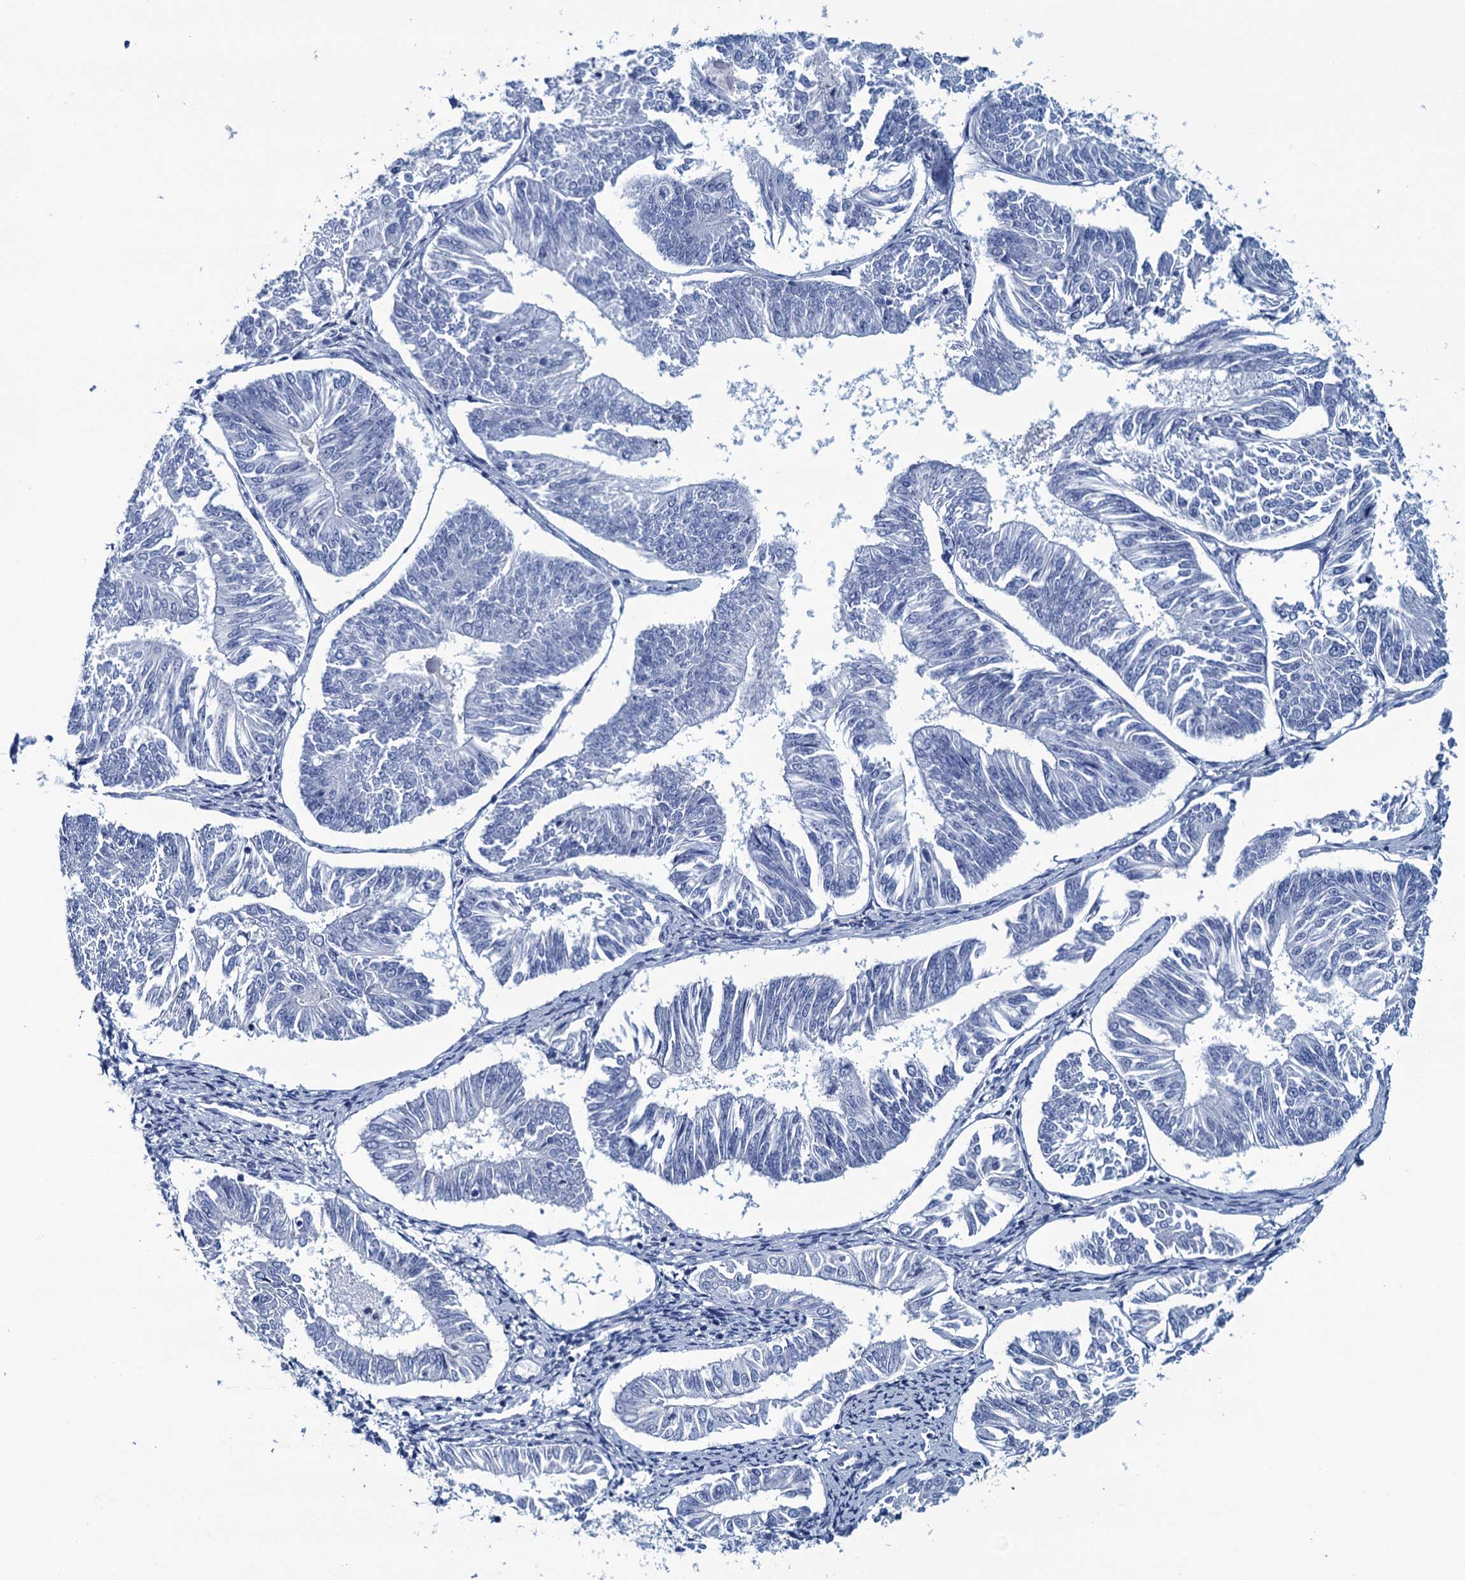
{"staining": {"intensity": "negative", "quantity": "none", "location": "none"}, "tissue": "endometrial cancer", "cell_type": "Tumor cells", "image_type": "cancer", "snomed": [{"axis": "morphology", "description": "Adenocarcinoma, NOS"}, {"axis": "topography", "description": "Endometrium"}], "caption": "The photomicrograph demonstrates no significant expression in tumor cells of endometrial cancer (adenocarcinoma). (DAB IHC visualized using brightfield microscopy, high magnification).", "gene": "RHCG", "patient": {"sex": "female", "age": 58}}